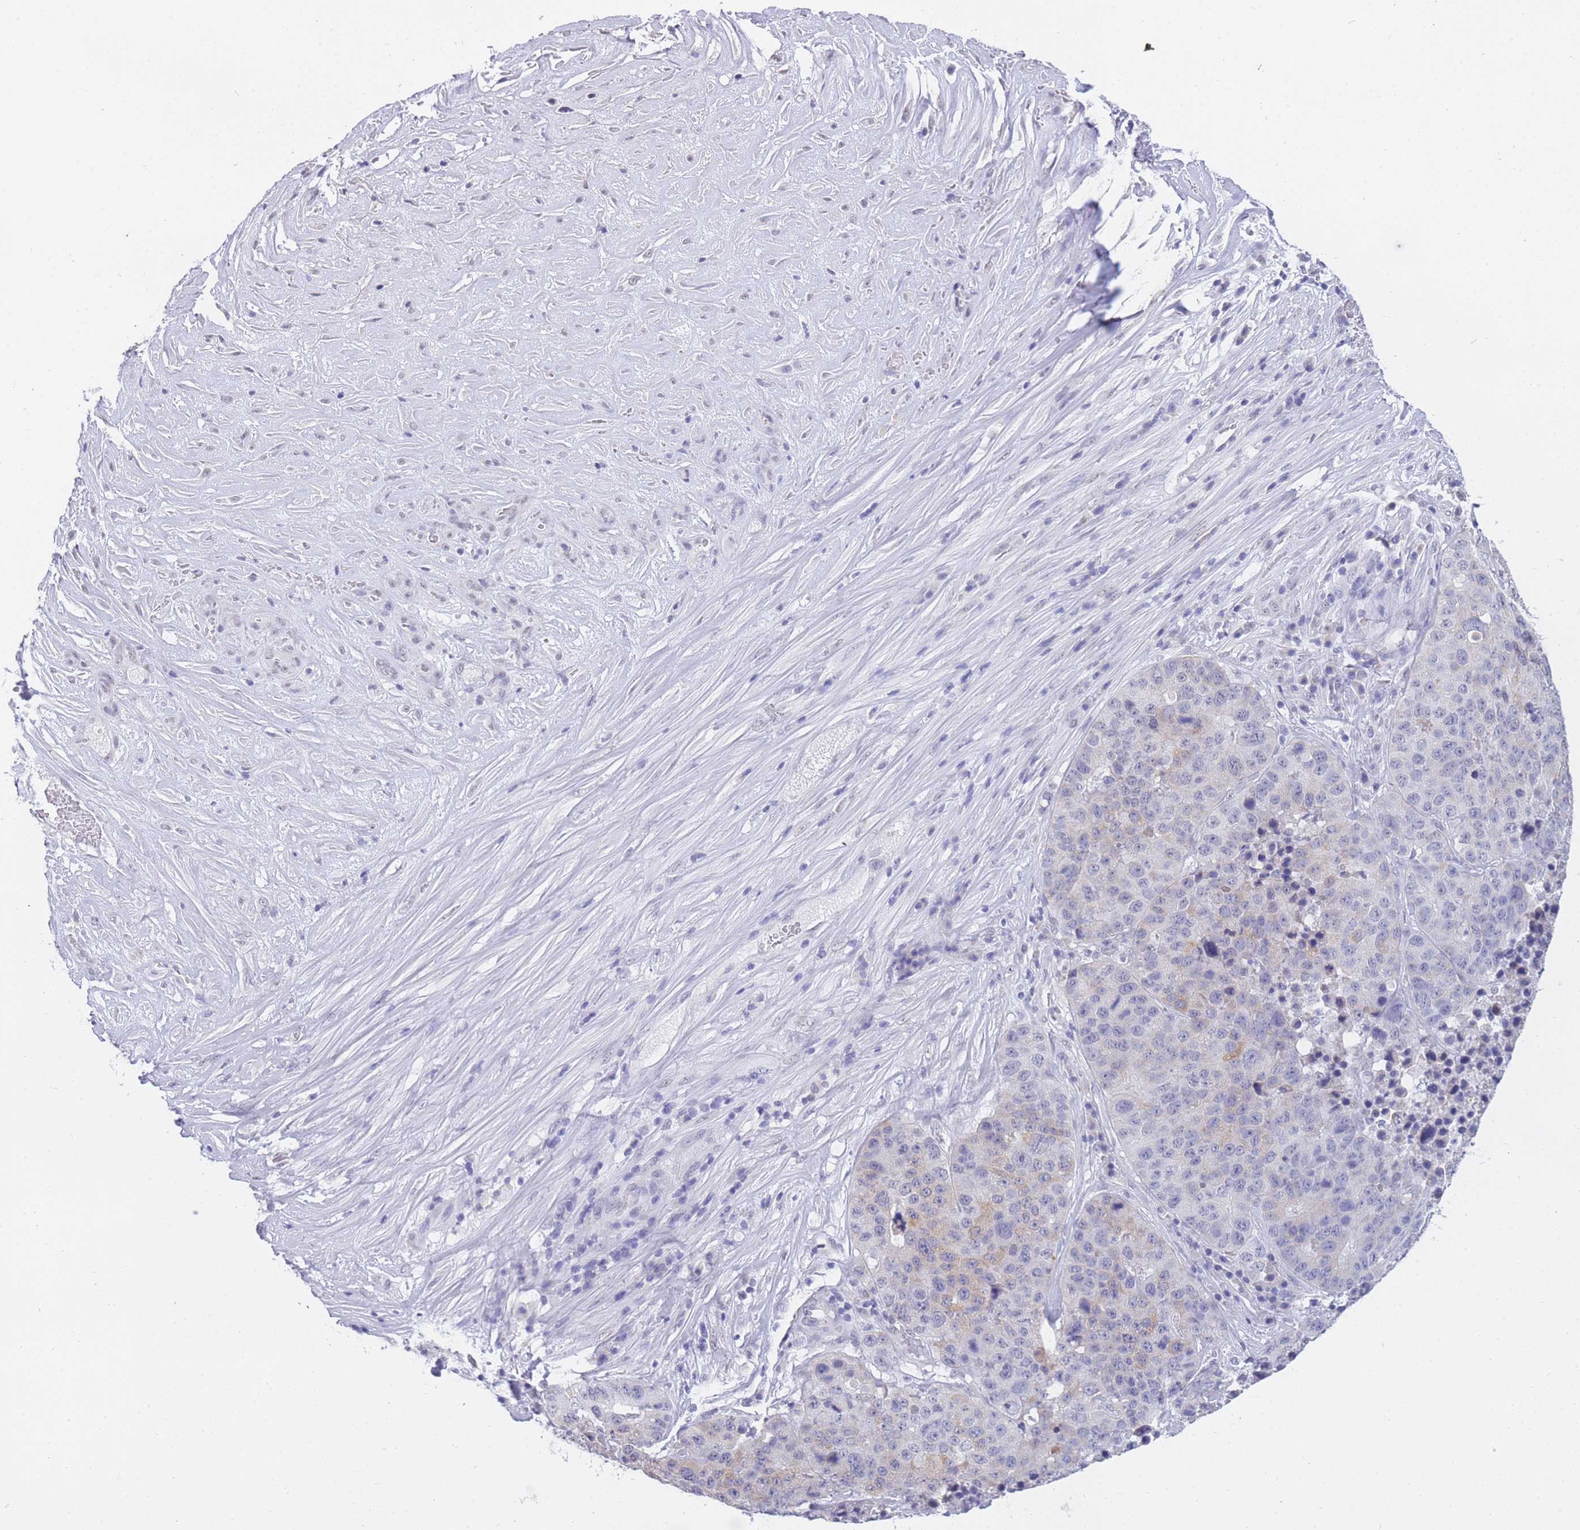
{"staining": {"intensity": "weak", "quantity": "<25%", "location": "cytoplasmic/membranous"}, "tissue": "stomach cancer", "cell_type": "Tumor cells", "image_type": "cancer", "snomed": [{"axis": "morphology", "description": "Adenocarcinoma, NOS"}, {"axis": "topography", "description": "Stomach"}], "caption": "Immunohistochemistry (IHC) of stomach adenocarcinoma reveals no staining in tumor cells.", "gene": "FRAT2", "patient": {"sex": "male", "age": 71}}